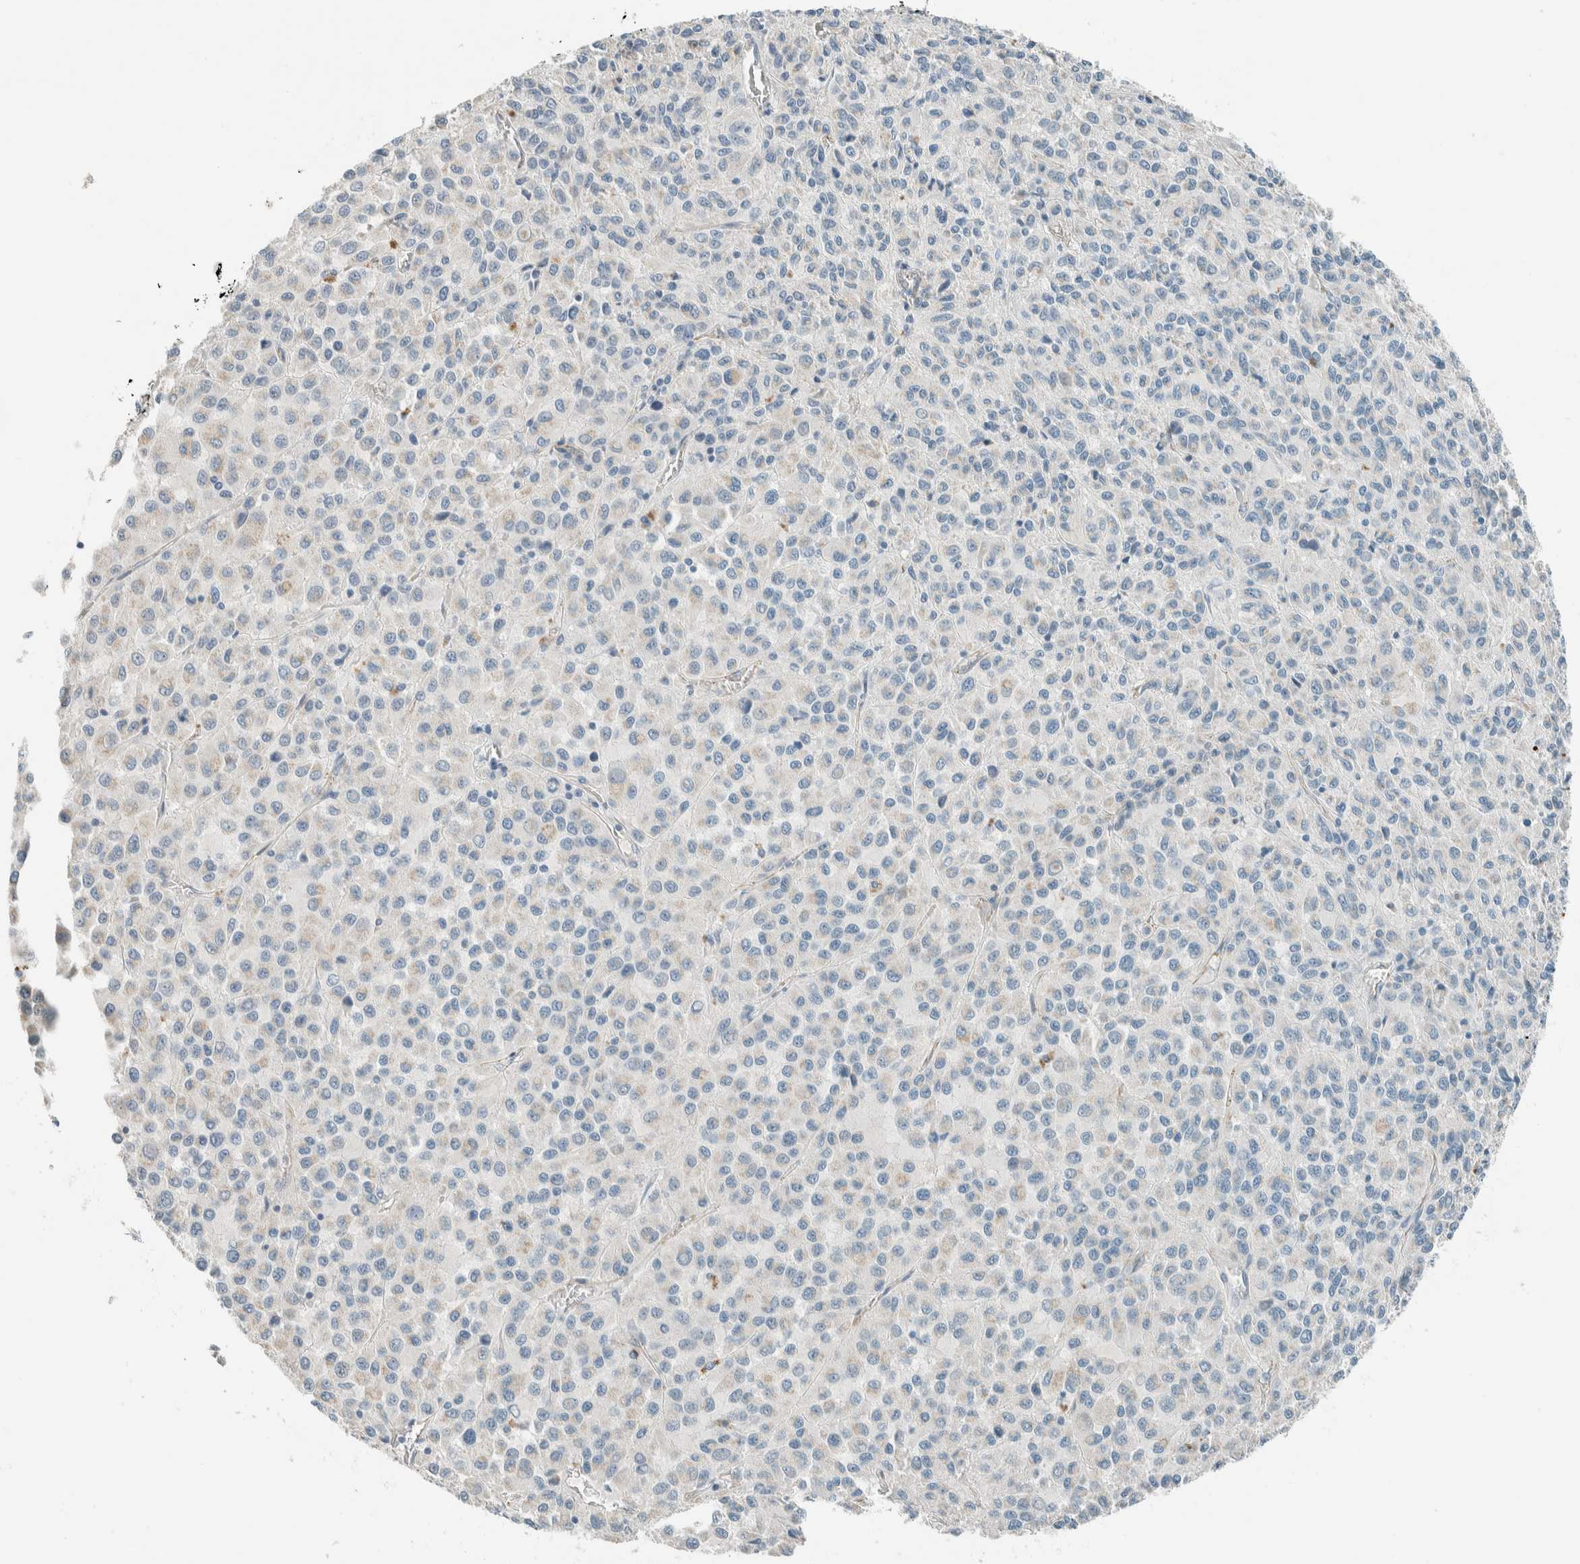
{"staining": {"intensity": "negative", "quantity": "none", "location": "none"}, "tissue": "melanoma", "cell_type": "Tumor cells", "image_type": "cancer", "snomed": [{"axis": "morphology", "description": "Malignant melanoma, Metastatic site"}, {"axis": "topography", "description": "Lung"}], "caption": "An image of human melanoma is negative for staining in tumor cells.", "gene": "SLFN12", "patient": {"sex": "male", "age": 64}}